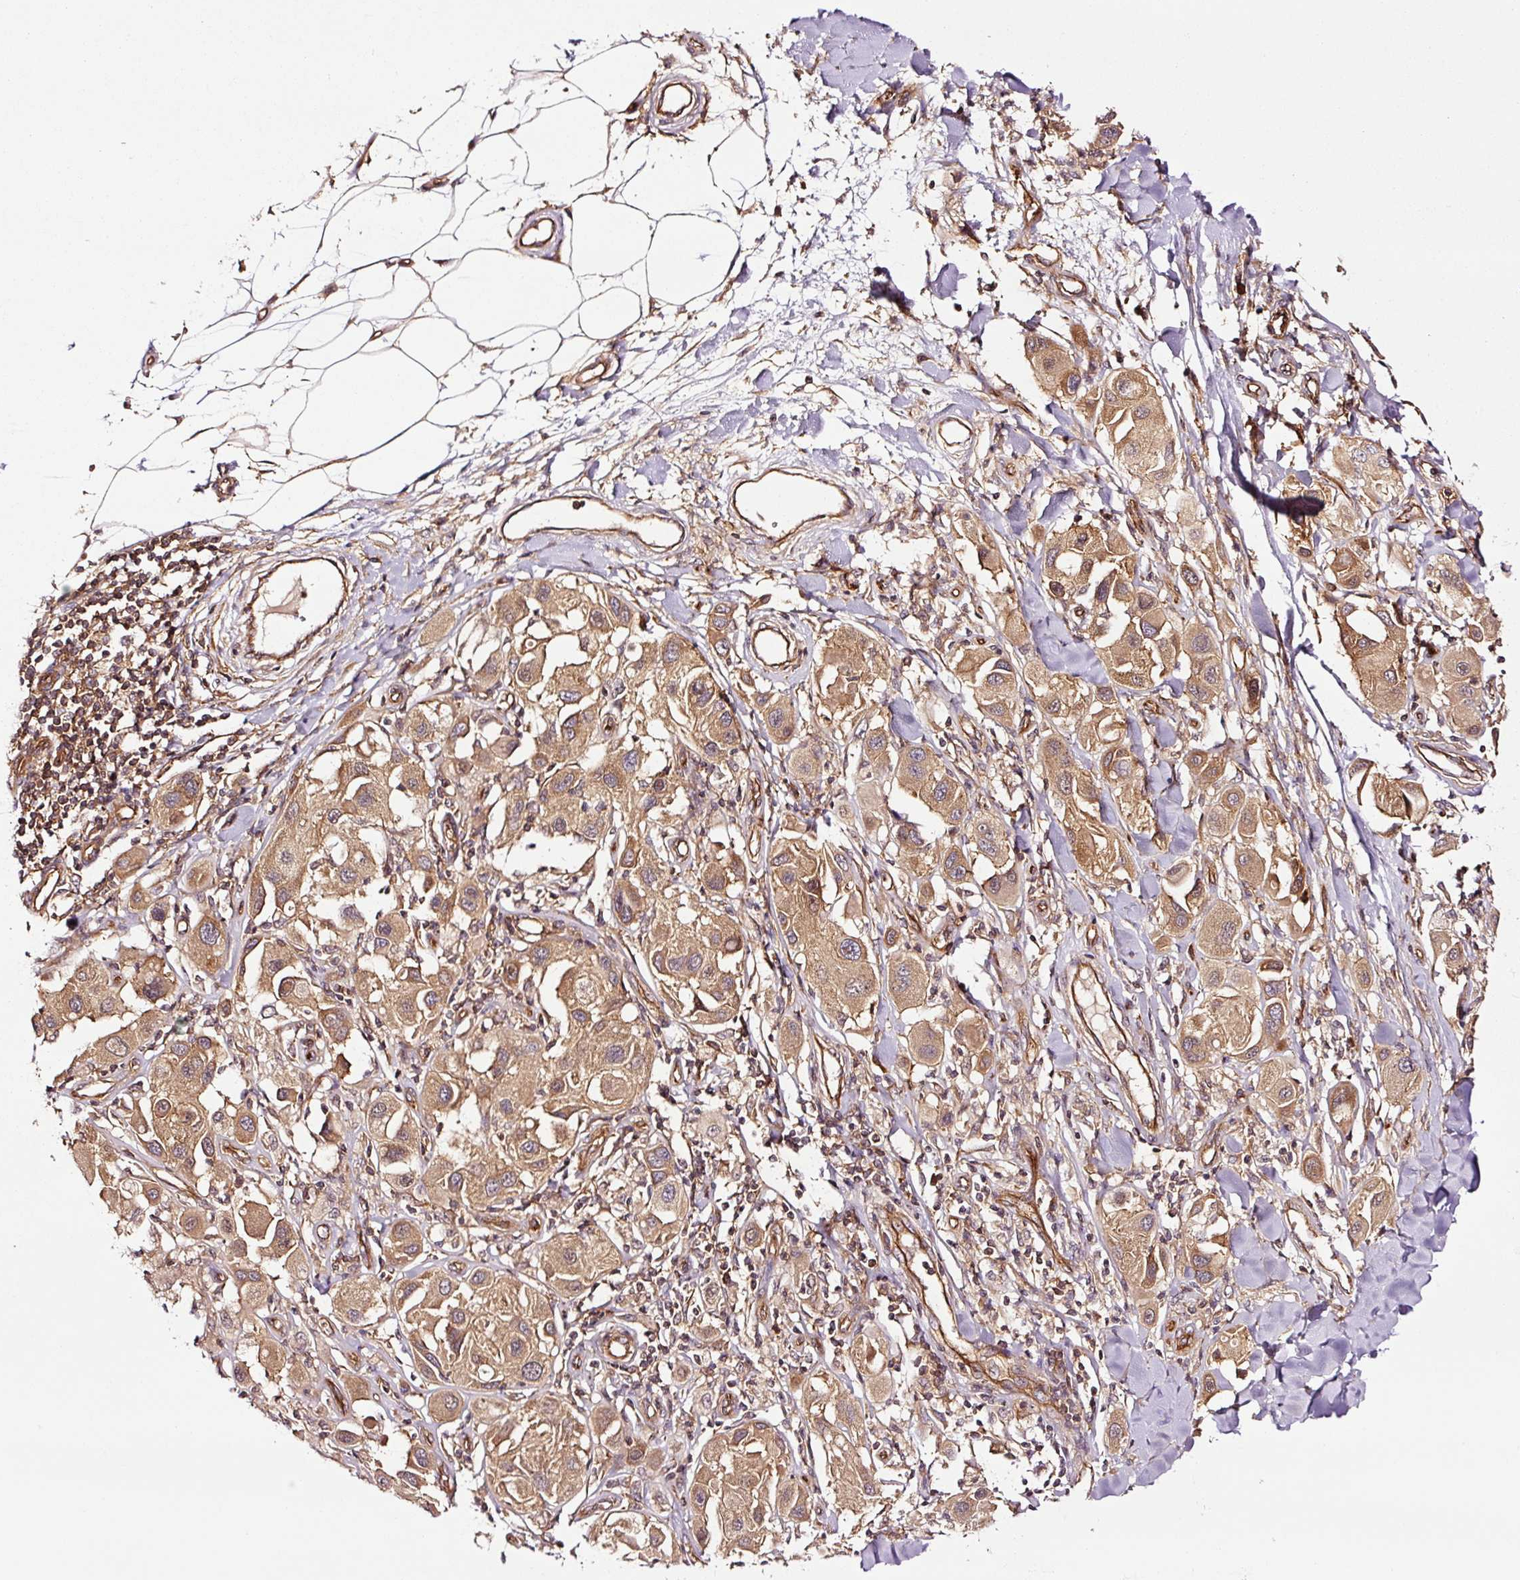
{"staining": {"intensity": "moderate", "quantity": ">75%", "location": "cytoplasmic/membranous"}, "tissue": "melanoma", "cell_type": "Tumor cells", "image_type": "cancer", "snomed": [{"axis": "morphology", "description": "Malignant melanoma, Metastatic site"}, {"axis": "topography", "description": "Skin"}], "caption": "High-magnification brightfield microscopy of malignant melanoma (metastatic site) stained with DAB (3,3'-diaminobenzidine) (brown) and counterstained with hematoxylin (blue). tumor cells exhibit moderate cytoplasmic/membranous staining is appreciated in approximately>75% of cells.", "gene": "METAP1", "patient": {"sex": "male", "age": 41}}